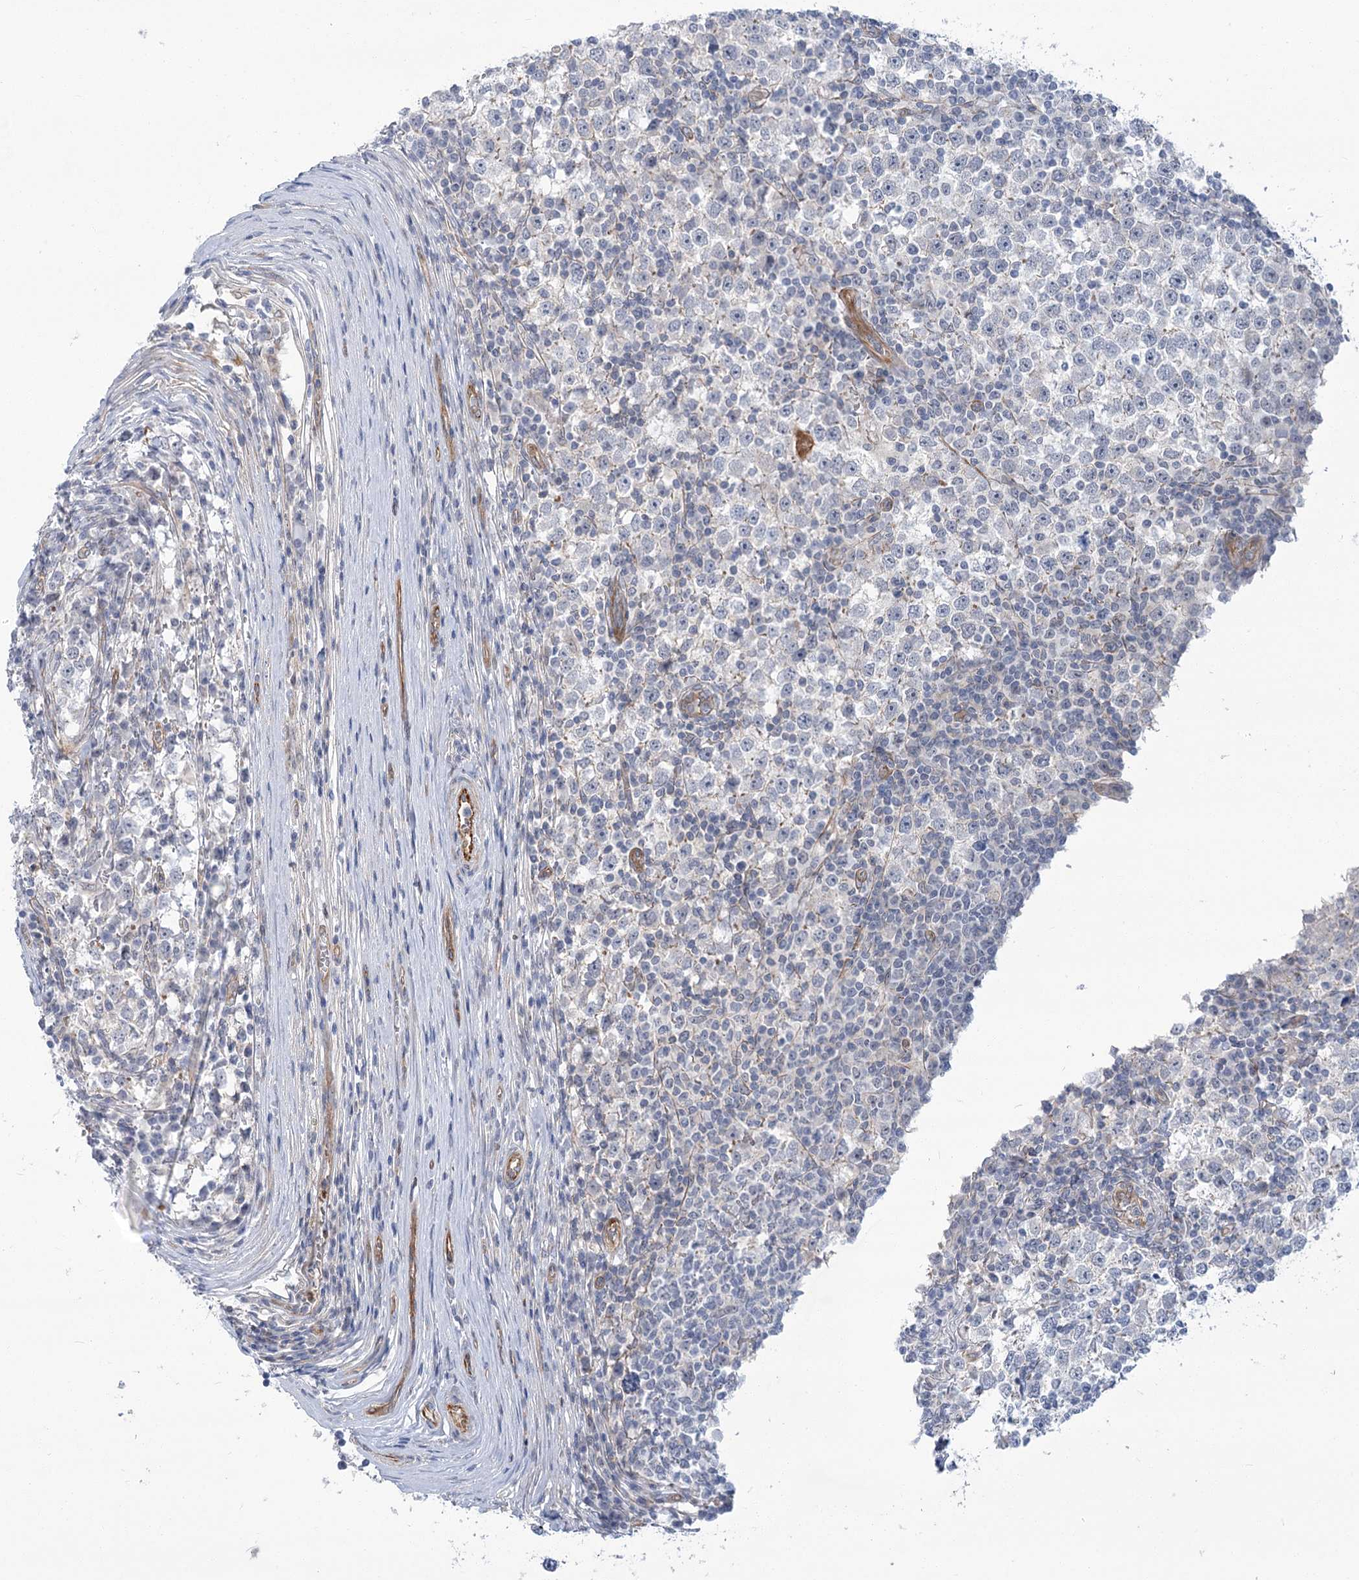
{"staining": {"intensity": "negative", "quantity": "none", "location": "none"}, "tissue": "testis cancer", "cell_type": "Tumor cells", "image_type": "cancer", "snomed": [{"axis": "morphology", "description": "Seminoma, NOS"}, {"axis": "topography", "description": "Testis"}], "caption": "This is a image of IHC staining of testis cancer (seminoma), which shows no positivity in tumor cells.", "gene": "THAP6", "patient": {"sex": "male", "age": 65}}